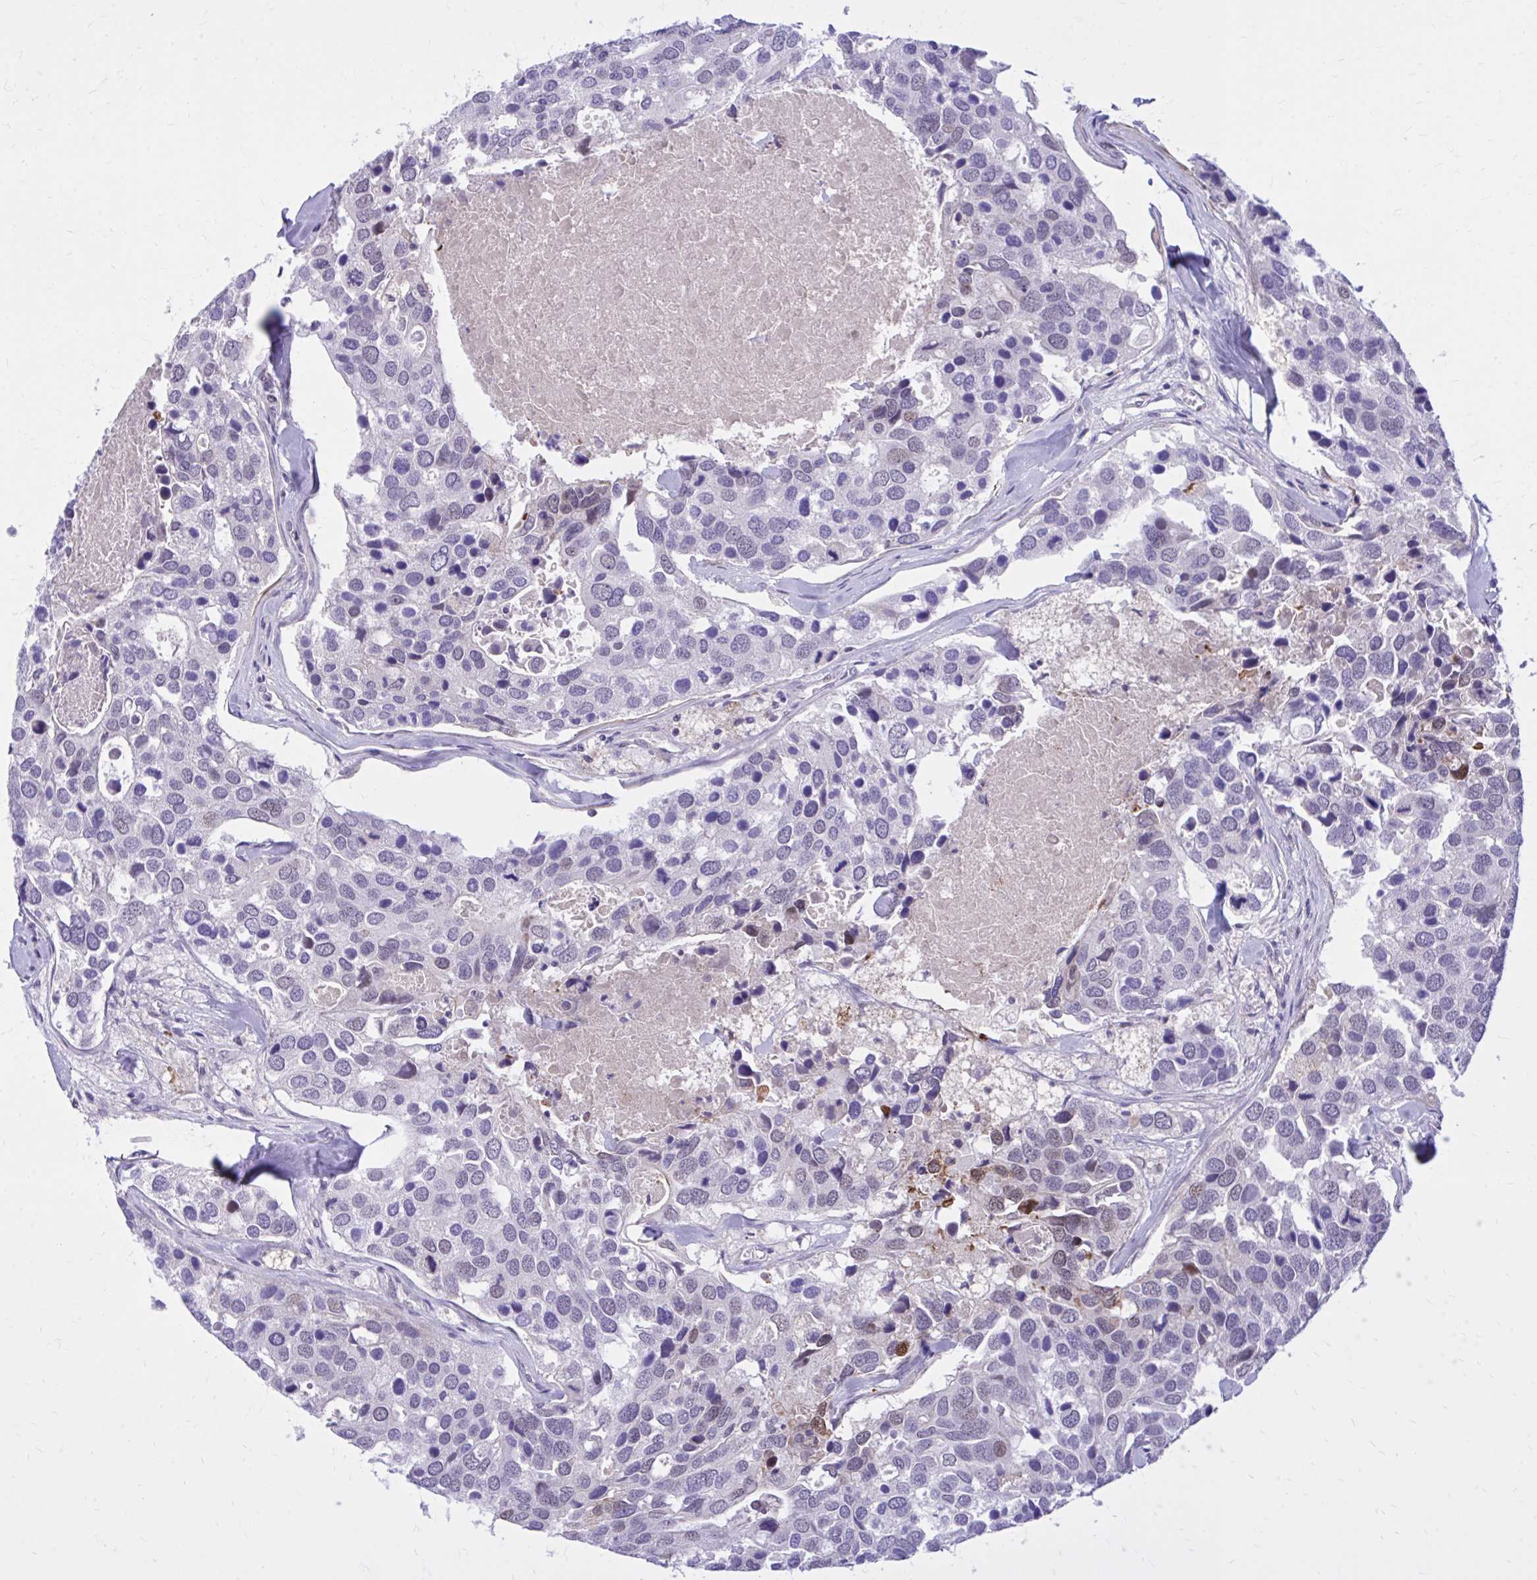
{"staining": {"intensity": "weak", "quantity": "<25%", "location": "nuclear"}, "tissue": "breast cancer", "cell_type": "Tumor cells", "image_type": "cancer", "snomed": [{"axis": "morphology", "description": "Duct carcinoma"}, {"axis": "topography", "description": "Breast"}], "caption": "DAB (3,3'-diaminobenzidine) immunohistochemical staining of breast cancer (intraductal carcinoma) demonstrates no significant positivity in tumor cells.", "gene": "ZBTB25", "patient": {"sex": "female", "age": 83}}